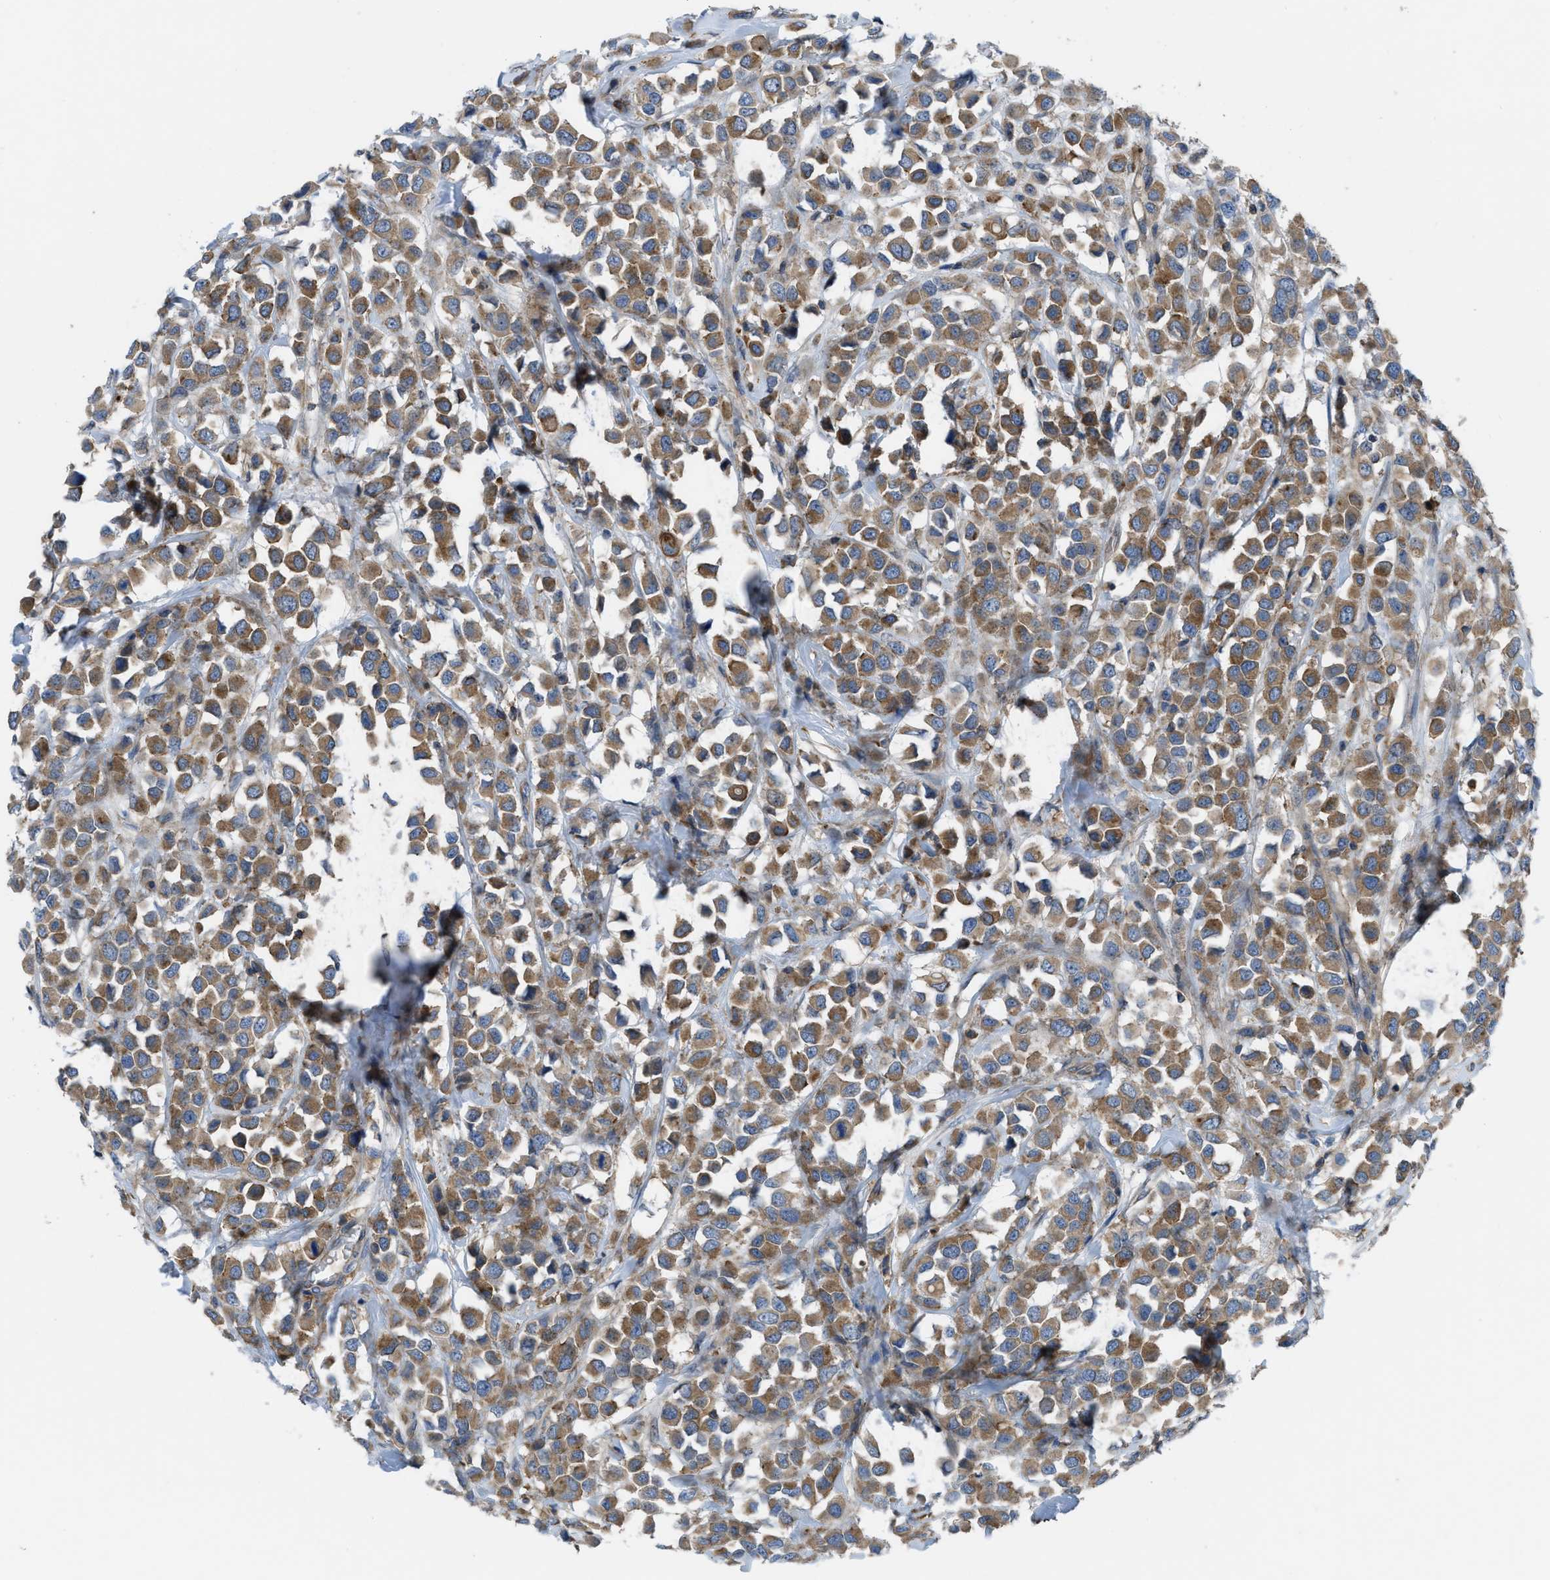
{"staining": {"intensity": "moderate", "quantity": ">75%", "location": "cytoplasmic/membranous"}, "tissue": "breast cancer", "cell_type": "Tumor cells", "image_type": "cancer", "snomed": [{"axis": "morphology", "description": "Duct carcinoma"}, {"axis": "topography", "description": "Breast"}], "caption": "Immunohistochemistry (DAB) staining of human breast cancer demonstrates moderate cytoplasmic/membranous protein expression in approximately >75% of tumor cells.", "gene": "MYO18A", "patient": {"sex": "female", "age": 61}}